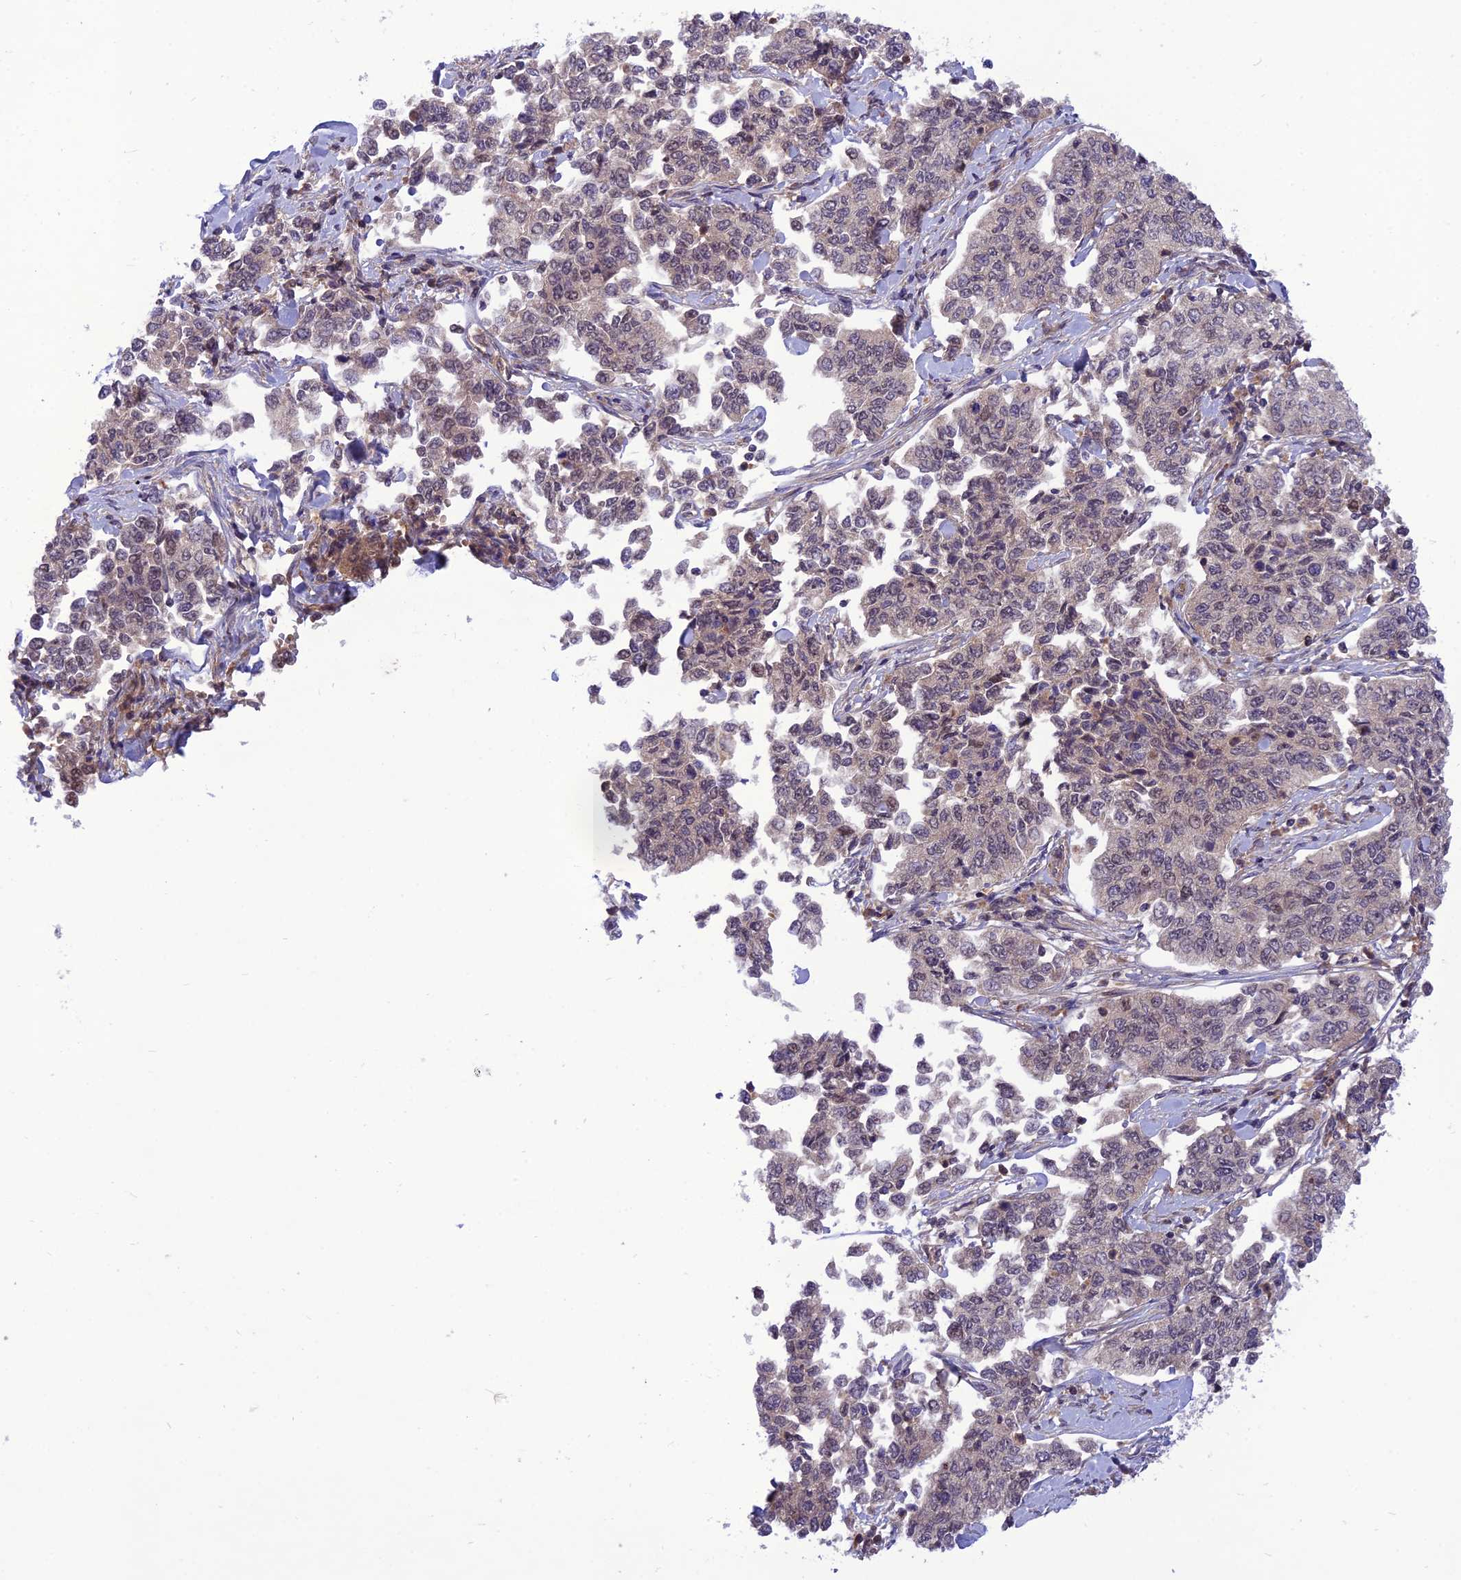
{"staining": {"intensity": "weak", "quantity": "25%-75%", "location": "nuclear"}, "tissue": "cervical cancer", "cell_type": "Tumor cells", "image_type": "cancer", "snomed": [{"axis": "morphology", "description": "Squamous cell carcinoma, NOS"}, {"axis": "topography", "description": "Cervix"}], "caption": "This photomicrograph demonstrates IHC staining of cervical squamous cell carcinoma, with low weak nuclear positivity in about 25%-75% of tumor cells.", "gene": "NDUFC1", "patient": {"sex": "female", "age": 35}}